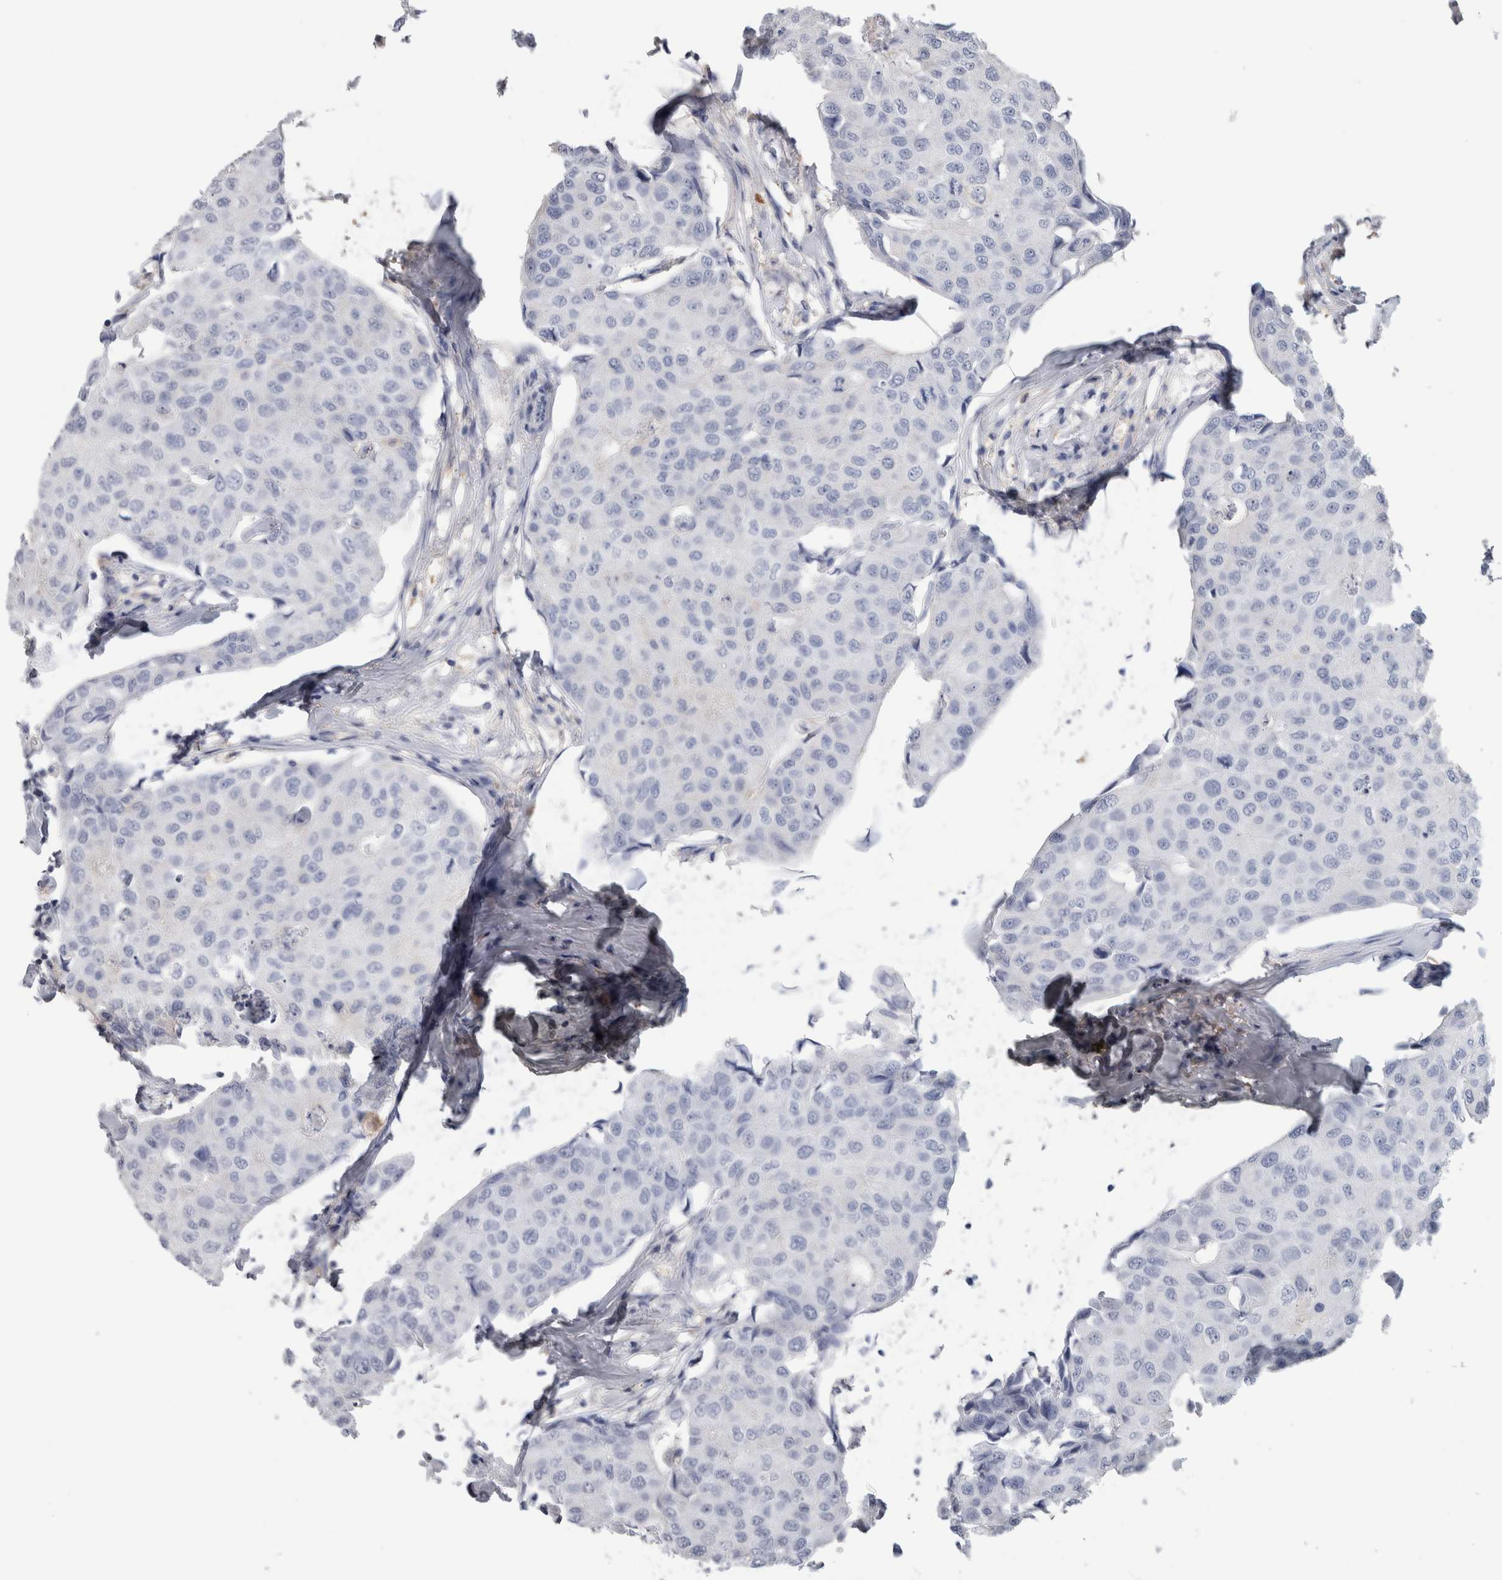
{"staining": {"intensity": "negative", "quantity": "none", "location": "none"}, "tissue": "breast cancer", "cell_type": "Tumor cells", "image_type": "cancer", "snomed": [{"axis": "morphology", "description": "Duct carcinoma"}, {"axis": "topography", "description": "Breast"}], "caption": "Immunohistochemical staining of breast cancer displays no significant expression in tumor cells.", "gene": "SCRN1", "patient": {"sex": "female", "age": 80}}